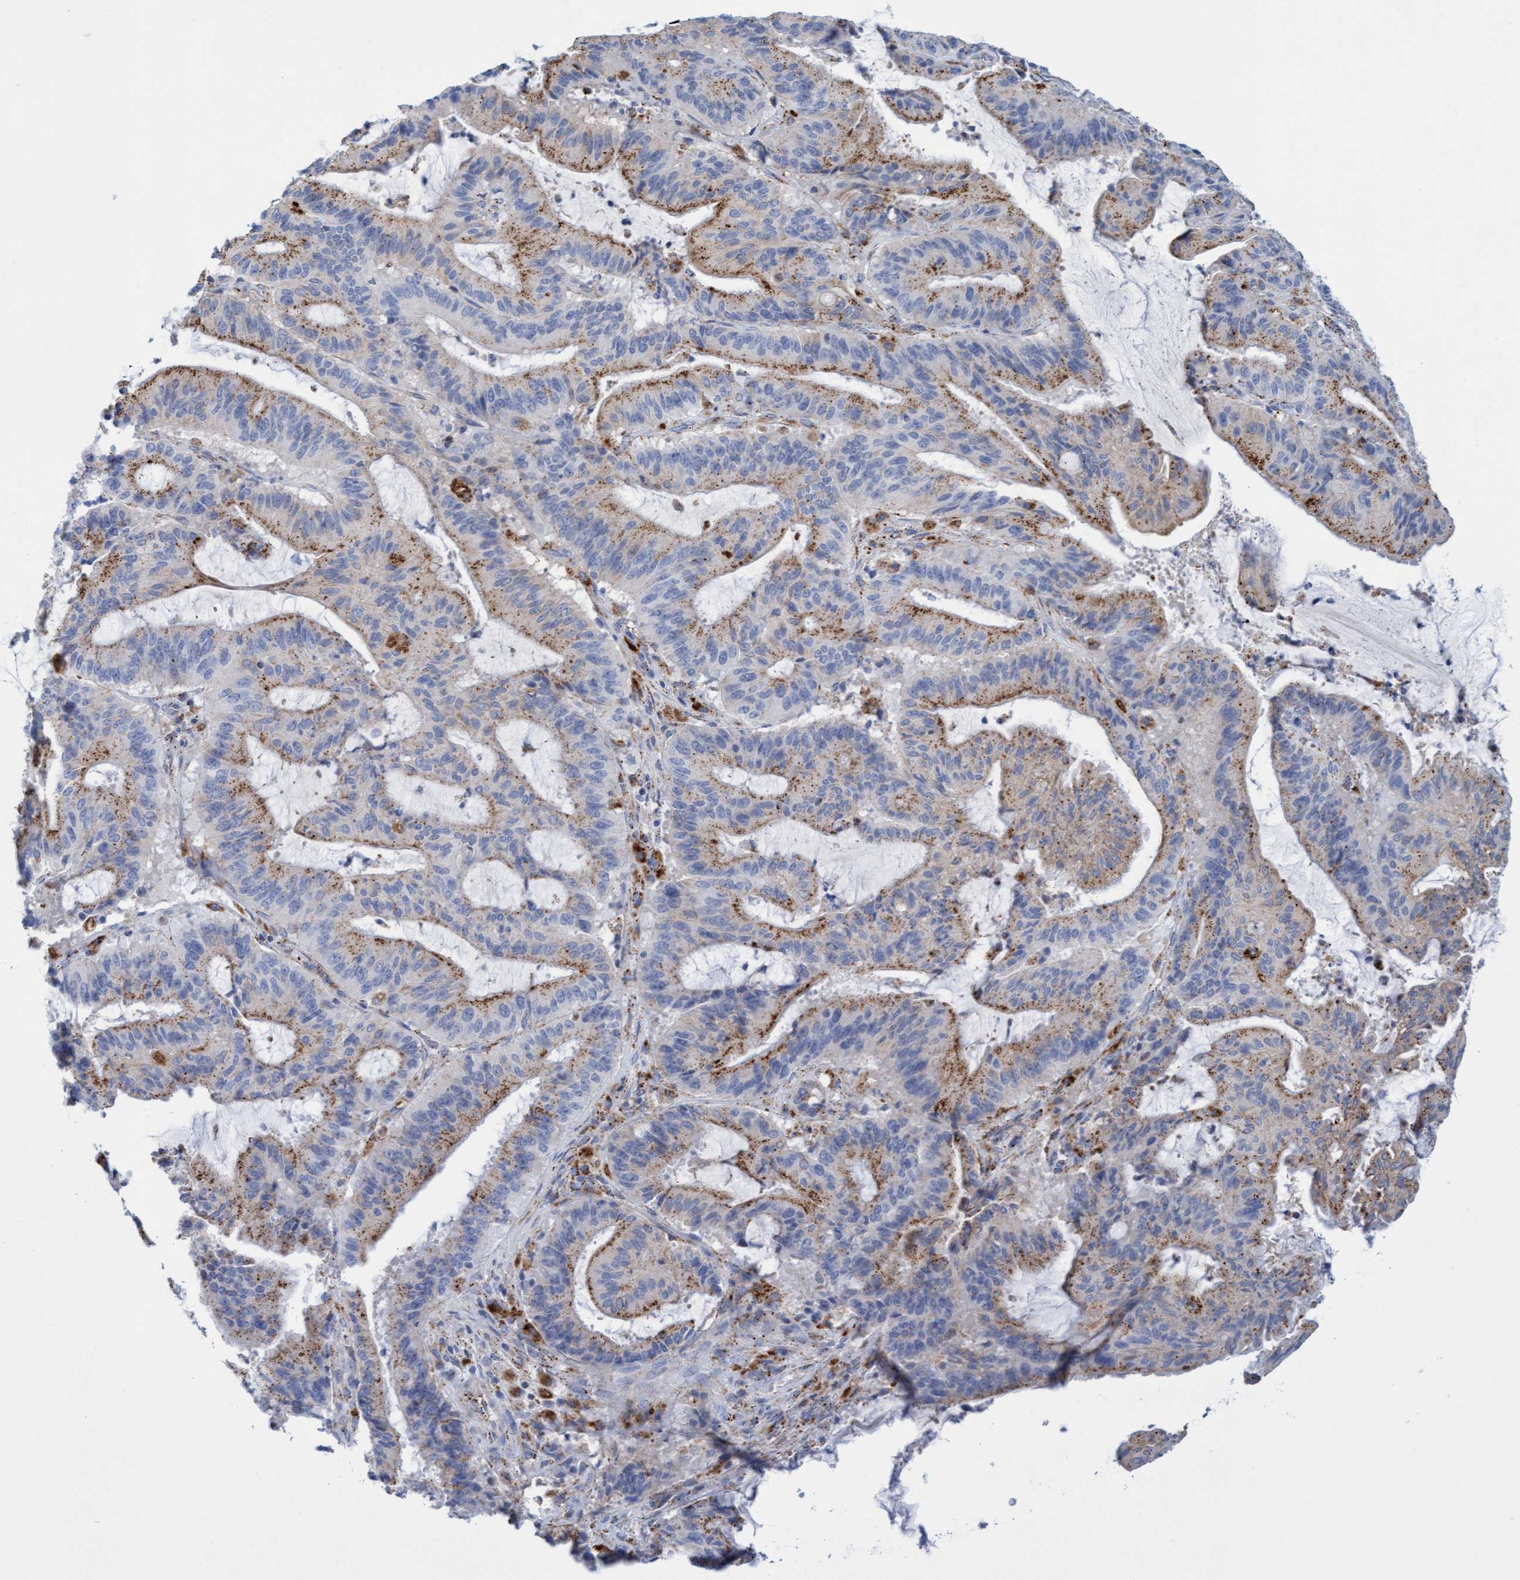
{"staining": {"intensity": "moderate", "quantity": ">75%", "location": "cytoplasmic/membranous"}, "tissue": "liver cancer", "cell_type": "Tumor cells", "image_type": "cancer", "snomed": [{"axis": "morphology", "description": "Normal tissue, NOS"}, {"axis": "morphology", "description": "Cholangiocarcinoma"}, {"axis": "topography", "description": "Liver"}, {"axis": "topography", "description": "Peripheral nerve tissue"}], "caption": "Protein expression analysis of human liver cholangiocarcinoma reveals moderate cytoplasmic/membranous staining in about >75% of tumor cells.", "gene": "SGSH", "patient": {"sex": "female", "age": 73}}